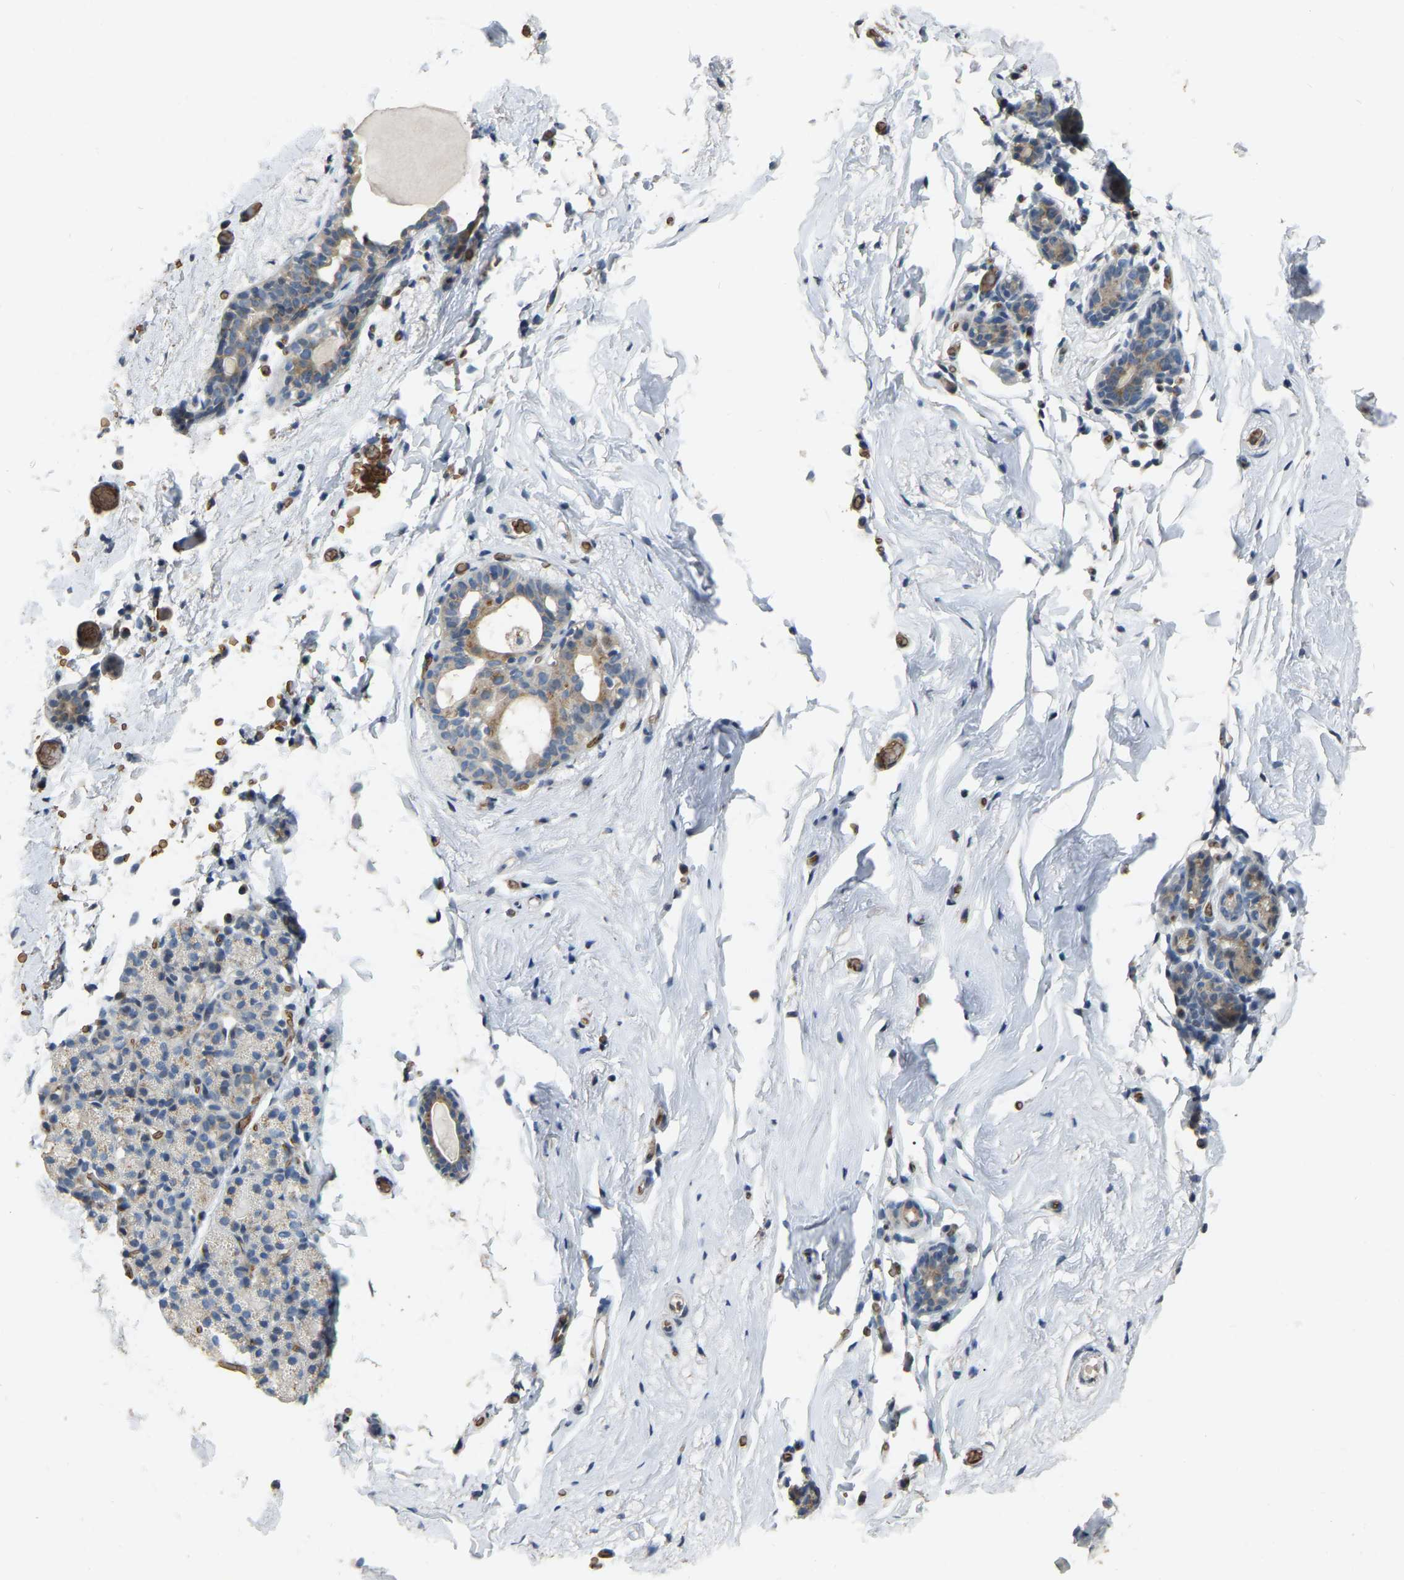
{"staining": {"intensity": "negative", "quantity": "none", "location": "none"}, "tissue": "breast", "cell_type": "Adipocytes", "image_type": "normal", "snomed": [{"axis": "morphology", "description": "Normal tissue, NOS"}, {"axis": "topography", "description": "Breast"}], "caption": "A photomicrograph of human breast is negative for staining in adipocytes. The staining was performed using DAB (3,3'-diaminobenzidine) to visualize the protein expression in brown, while the nuclei were stained in blue with hematoxylin (Magnification: 20x).", "gene": "CFAP298", "patient": {"sex": "female", "age": 62}}